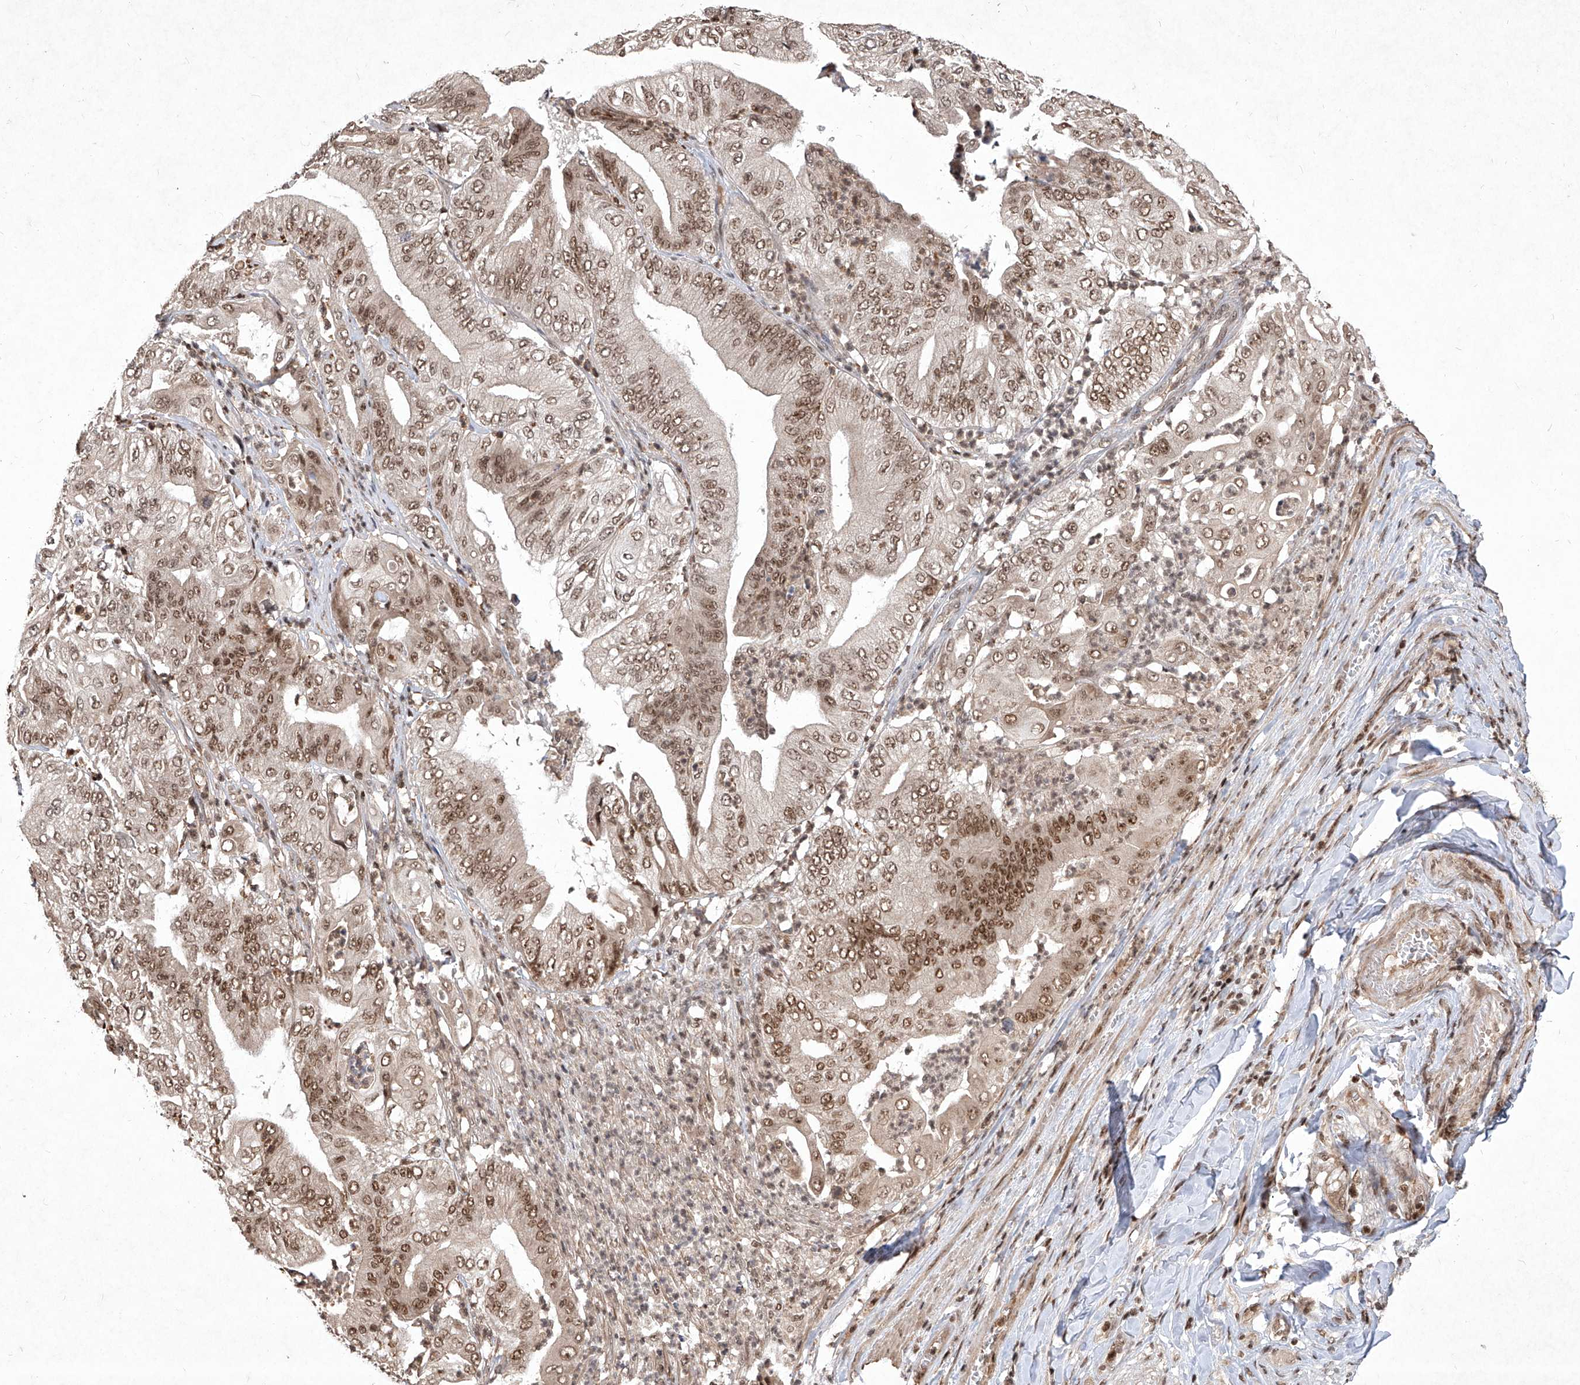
{"staining": {"intensity": "moderate", "quantity": ">75%", "location": "nuclear"}, "tissue": "pancreatic cancer", "cell_type": "Tumor cells", "image_type": "cancer", "snomed": [{"axis": "morphology", "description": "Adenocarcinoma, NOS"}, {"axis": "topography", "description": "Pancreas"}], "caption": "Pancreatic cancer stained for a protein demonstrates moderate nuclear positivity in tumor cells.", "gene": "IRF2", "patient": {"sex": "female", "age": 77}}